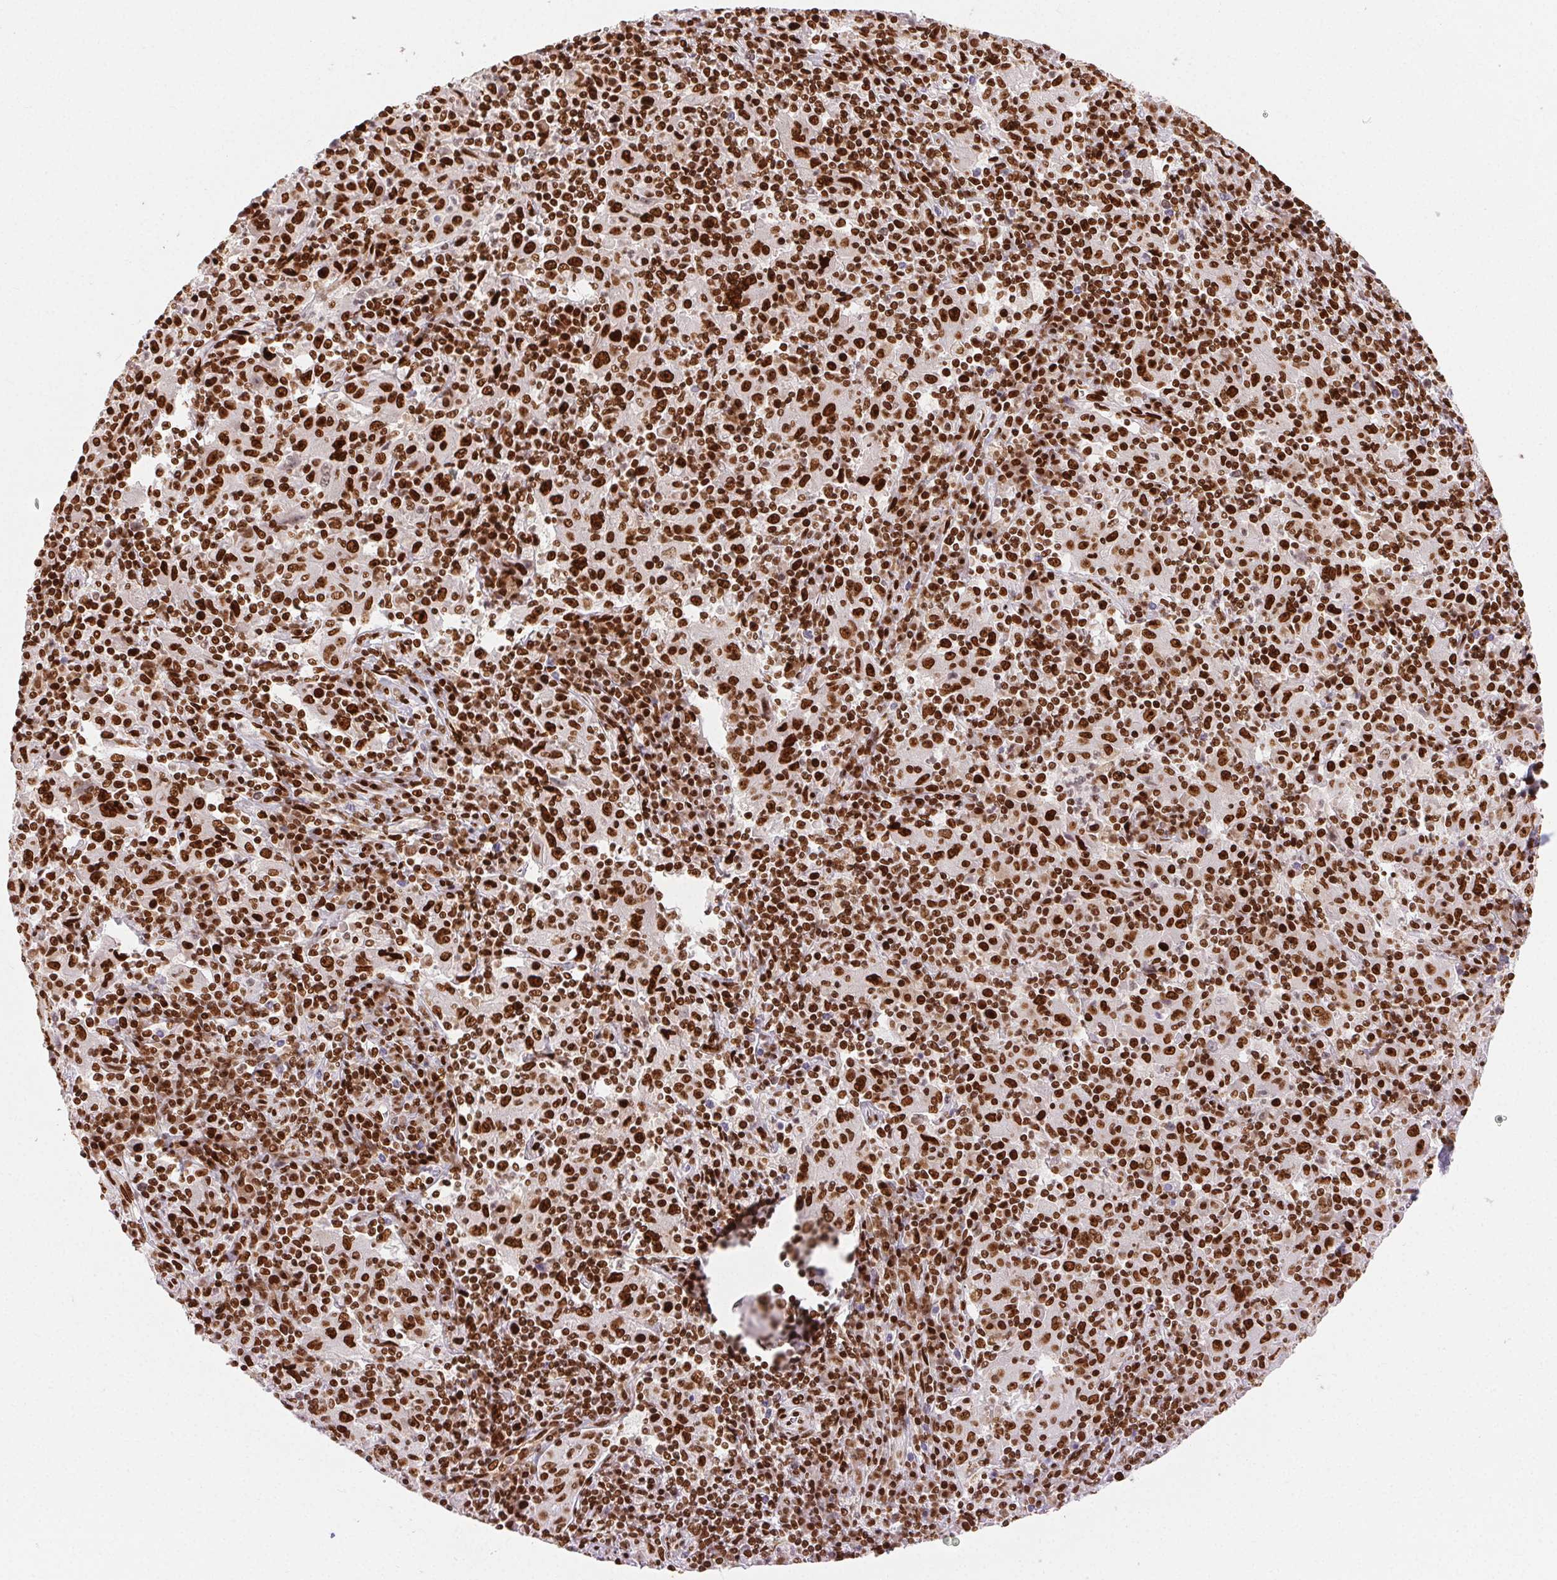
{"staining": {"intensity": "strong", "quantity": ">75%", "location": "nuclear"}, "tissue": "pancreatic cancer", "cell_type": "Tumor cells", "image_type": "cancer", "snomed": [{"axis": "morphology", "description": "Adenocarcinoma, NOS"}, {"axis": "topography", "description": "Pancreas"}], "caption": "Protein expression analysis of human pancreatic adenocarcinoma reveals strong nuclear positivity in about >75% of tumor cells.", "gene": "ZNF80", "patient": {"sex": "male", "age": 63}}